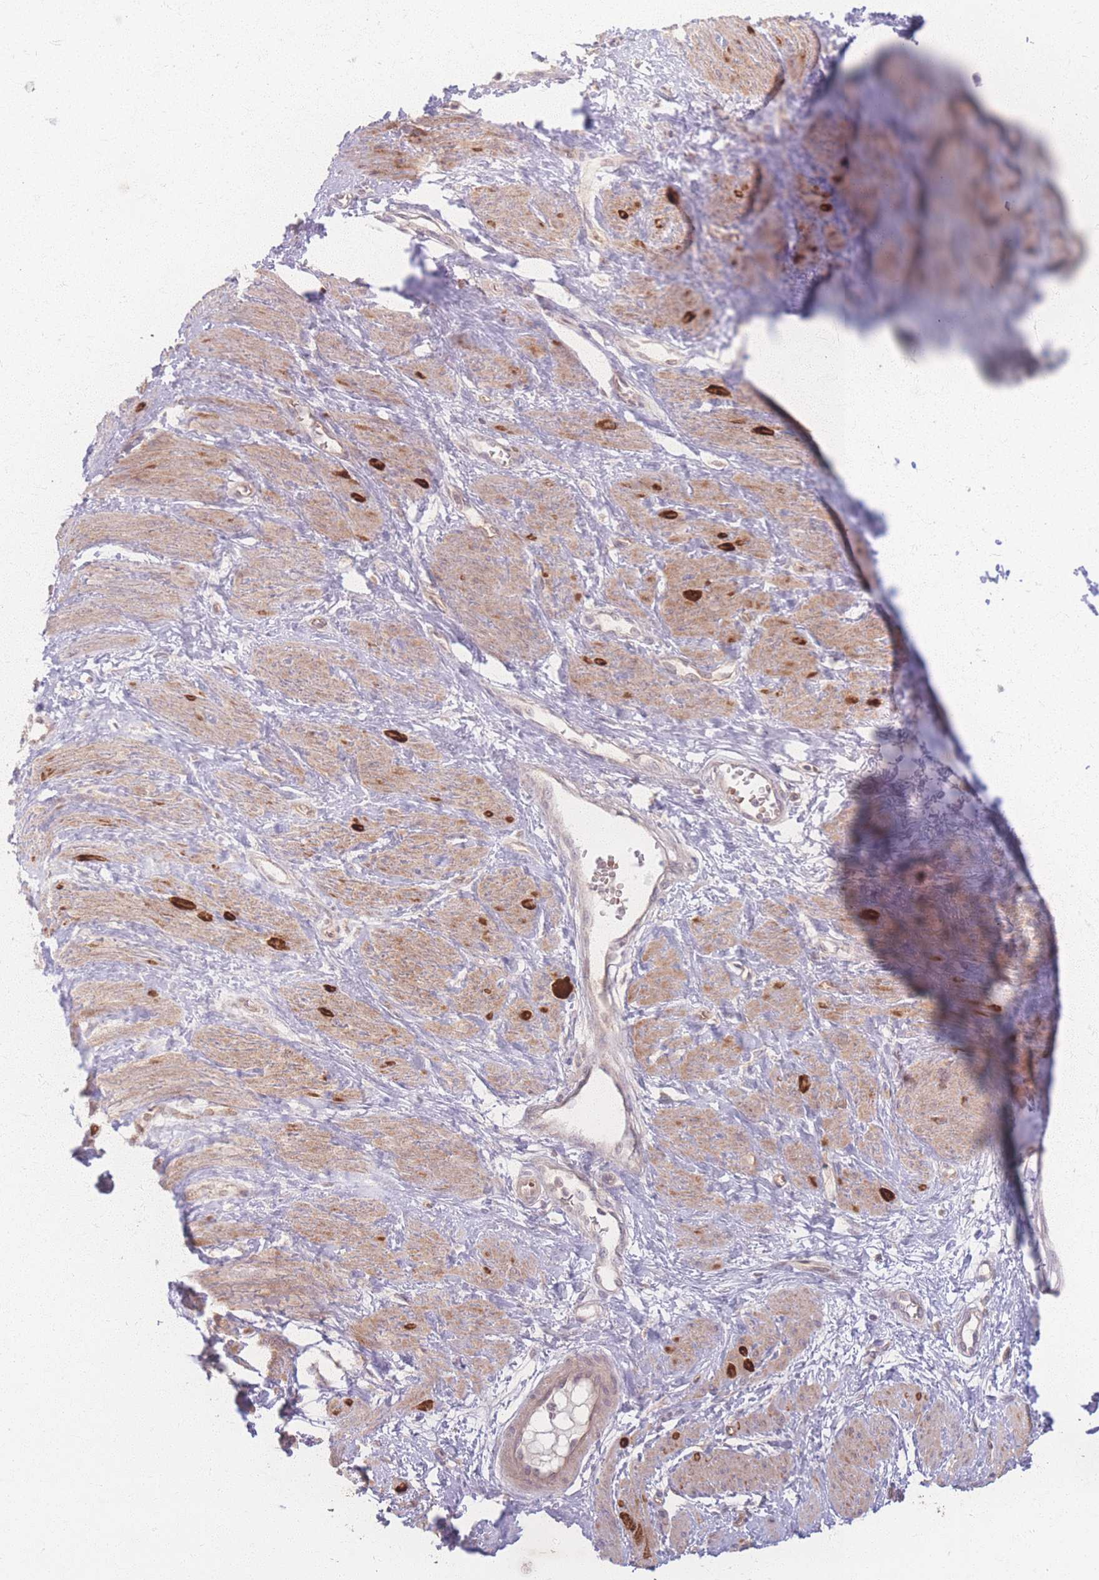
{"staining": {"intensity": "strong", "quantity": "<25%", "location": "cytoplasmic/membranous"}, "tissue": "smooth muscle", "cell_type": "Smooth muscle cells", "image_type": "normal", "snomed": [{"axis": "morphology", "description": "Normal tissue, NOS"}, {"axis": "topography", "description": "Smooth muscle"}, {"axis": "topography", "description": "Uterus"}], "caption": "Strong cytoplasmic/membranous staining is present in about <25% of smooth muscle cells in benign smooth muscle. The staining was performed using DAB (3,3'-diaminobenzidine), with brown indicating positive protein expression. Nuclei are stained blue with hematoxylin.", "gene": "INSR", "patient": {"sex": "female", "age": 39}}